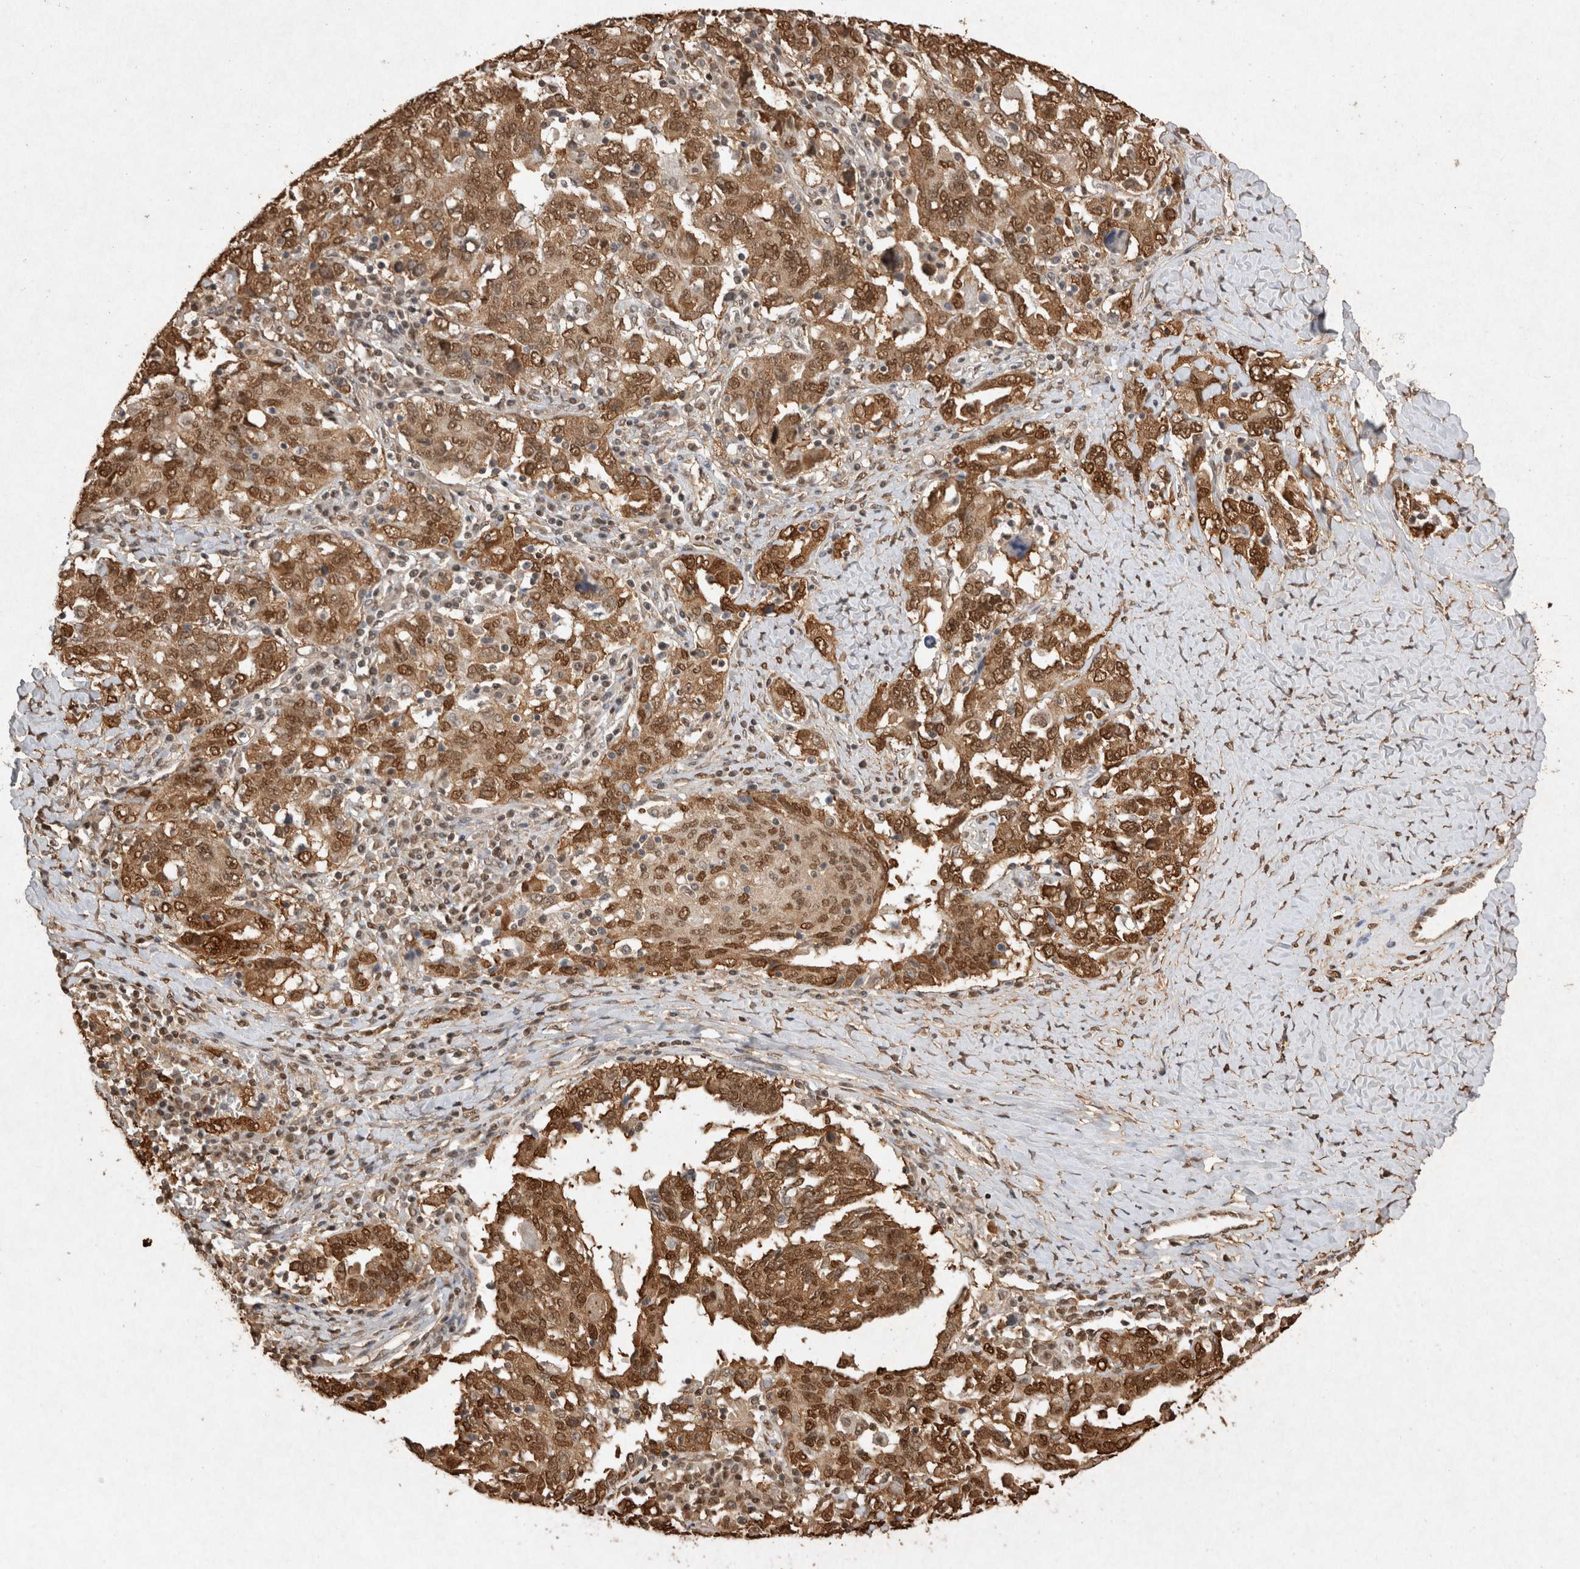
{"staining": {"intensity": "moderate", "quantity": ">75%", "location": "cytoplasmic/membranous,nuclear"}, "tissue": "ovarian cancer", "cell_type": "Tumor cells", "image_type": "cancer", "snomed": [{"axis": "morphology", "description": "Carcinoma, endometroid"}, {"axis": "topography", "description": "Ovary"}], "caption": "Protein expression analysis of ovarian endometroid carcinoma exhibits moderate cytoplasmic/membranous and nuclear positivity in approximately >75% of tumor cells. Using DAB (3,3'-diaminobenzidine) (brown) and hematoxylin (blue) stains, captured at high magnification using brightfield microscopy.", "gene": "HDGF", "patient": {"sex": "female", "age": 62}}